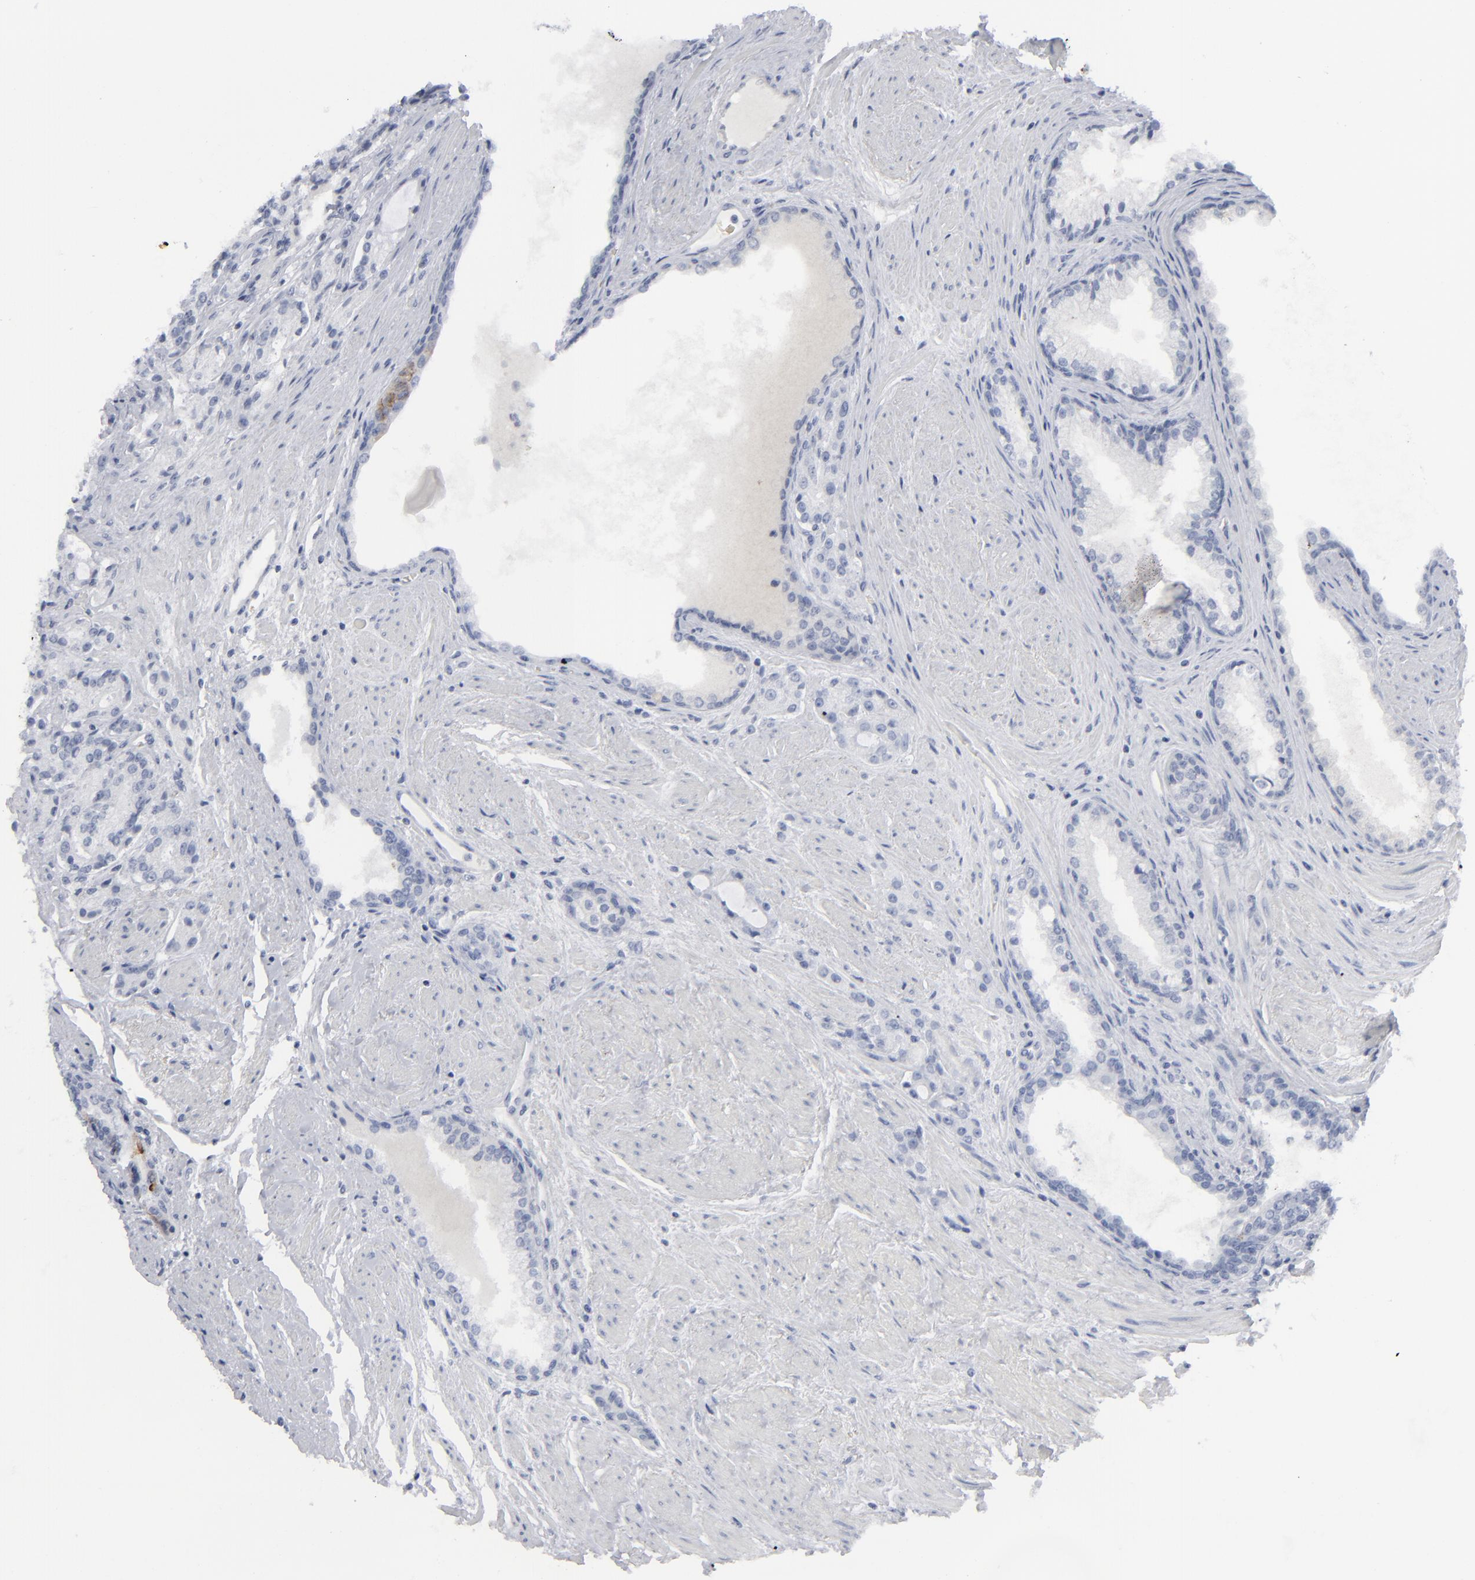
{"staining": {"intensity": "negative", "quantity": "none", "location": "none"}, "tissue": "prostate cancer", "cell_type": "Tumor cells", "image_type": "cancer", "snomed": [{"axis": "morphology", "description": "Adenocarcinoma, Medium grade"}, {"axis": "topography", "description": "Prostate"}], "caption": "Tumor cells show no significant protein positivity in prostate cancer (medium-grade adenocarcinoma).", "gene": "MSLN", "patient": {"sex": "male", "age": 72}}